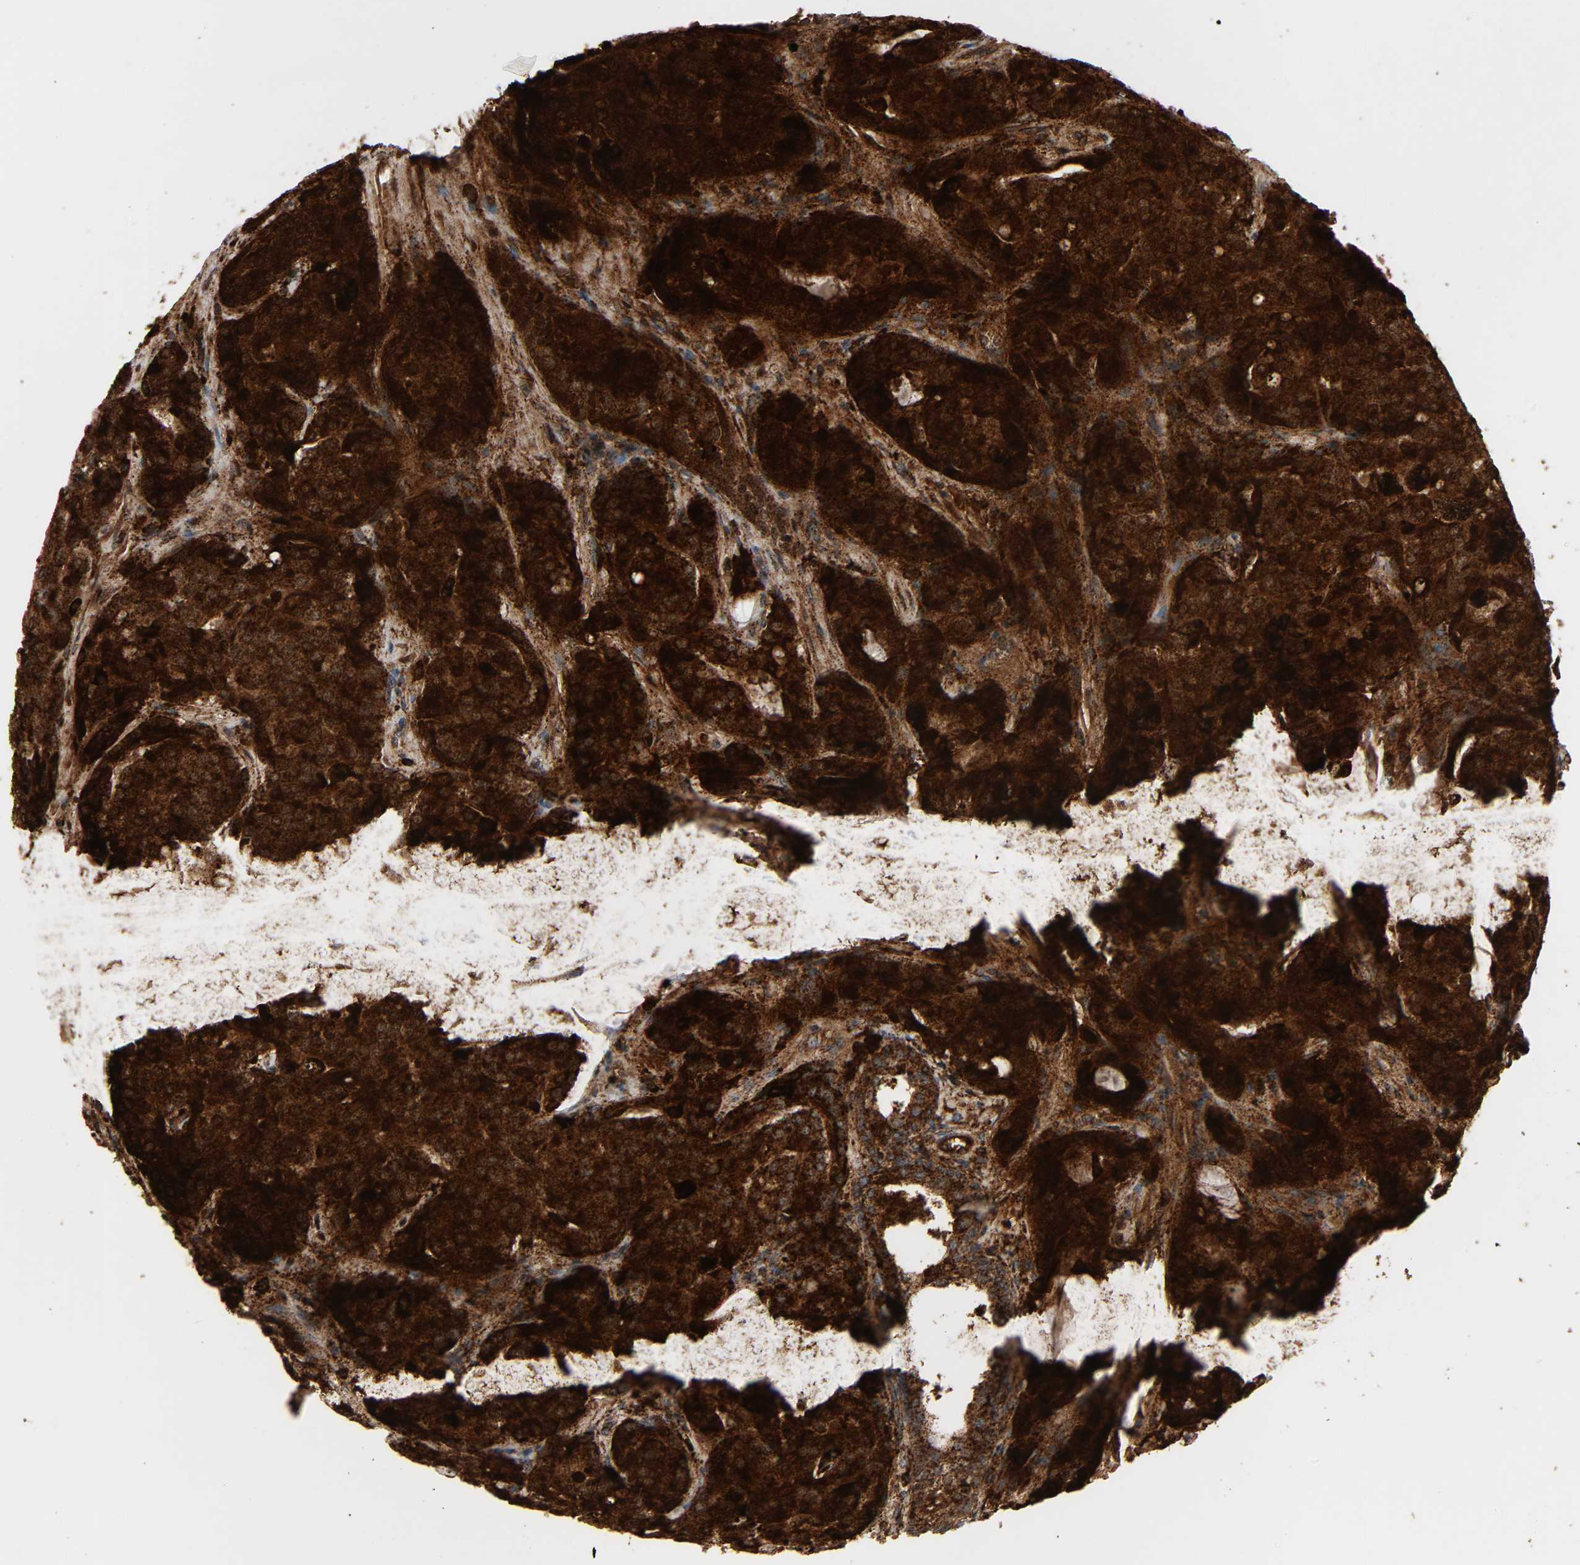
{"staining": {"intensity": "strong", "quantity": ">75%", "location": "cytoplasmic/membranous"}, "tissue": "prostate cancer", "cell_type": "Tumor cells", "image_type": "cancer", "snomed": [{"axis": "morphology", "description": "Adenocarcinoma, High grade"}, {"axis": "topography", "description": "Prostate"}], "caption": "This image reveals IHC staining of prostate cancer (adenocarcinoma (high-grade)), with high strong cytoplasmic/membranous positivity in about >75% of tumor cells.", "gene": "PSAP", "patient": {"sex": "male", "age": 72}}